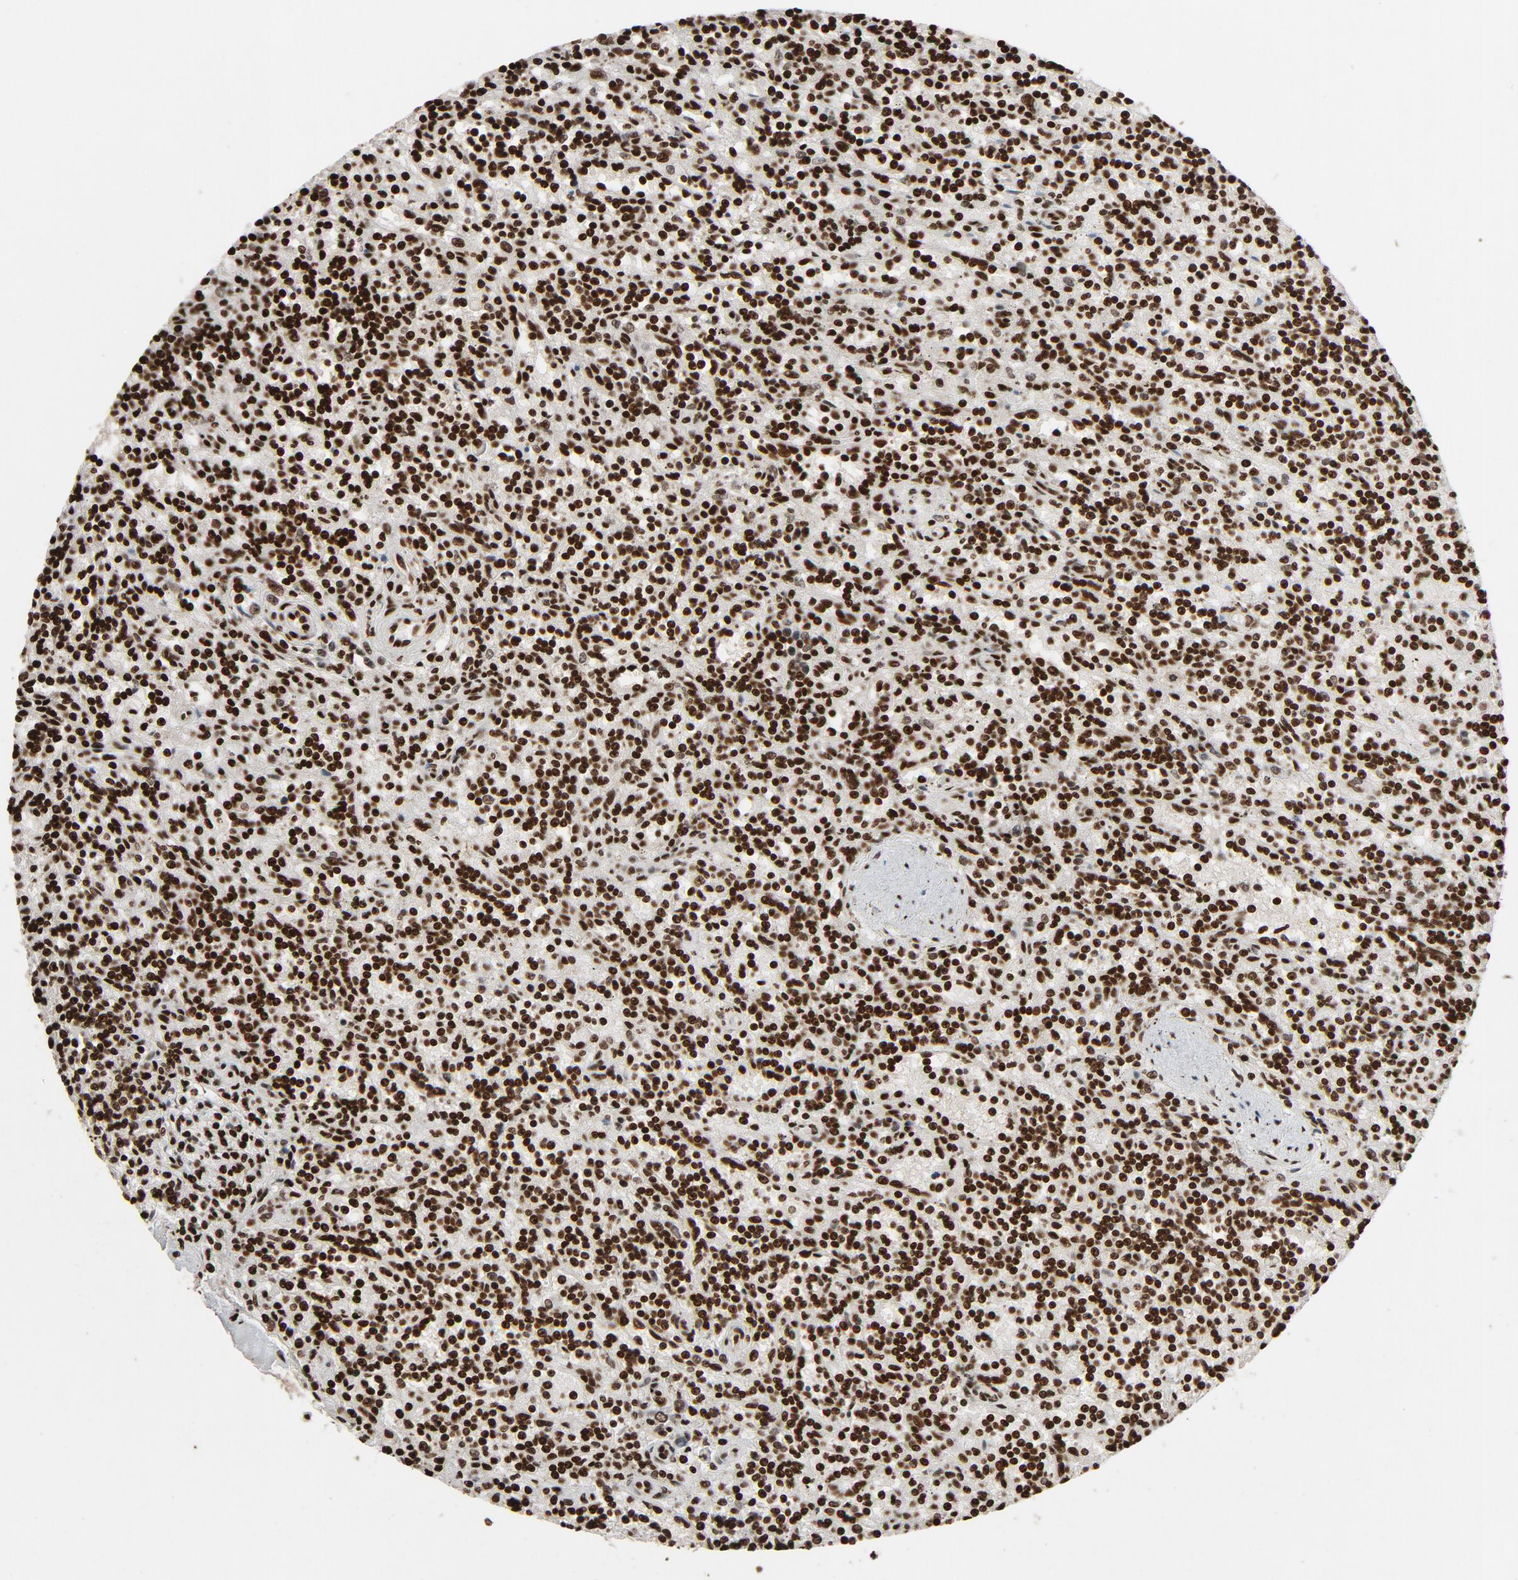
{"staining": {"intensity": "strong", "quantity": ">75%", "location": "nuclear"}, "tissue": "lymphoma", "cell_type": "Tumor cells", "image_type": "cancer", "snomed": [{"axis": "morphology", "description": "Malignant lymphoma, non-Hodgkin's type, Low grade"}, {"axis": "topography", "description": "Spleen"}], "caption": "About >75% of tumor cells in low-grade malignant lymphoma, non-Hodgkin's type demonstrate strong nuclear protein expression as visualized by brown immunohistochemical staining.", "gene": "TP53BP1", "patient": {"sex": "male", "age": 73}}